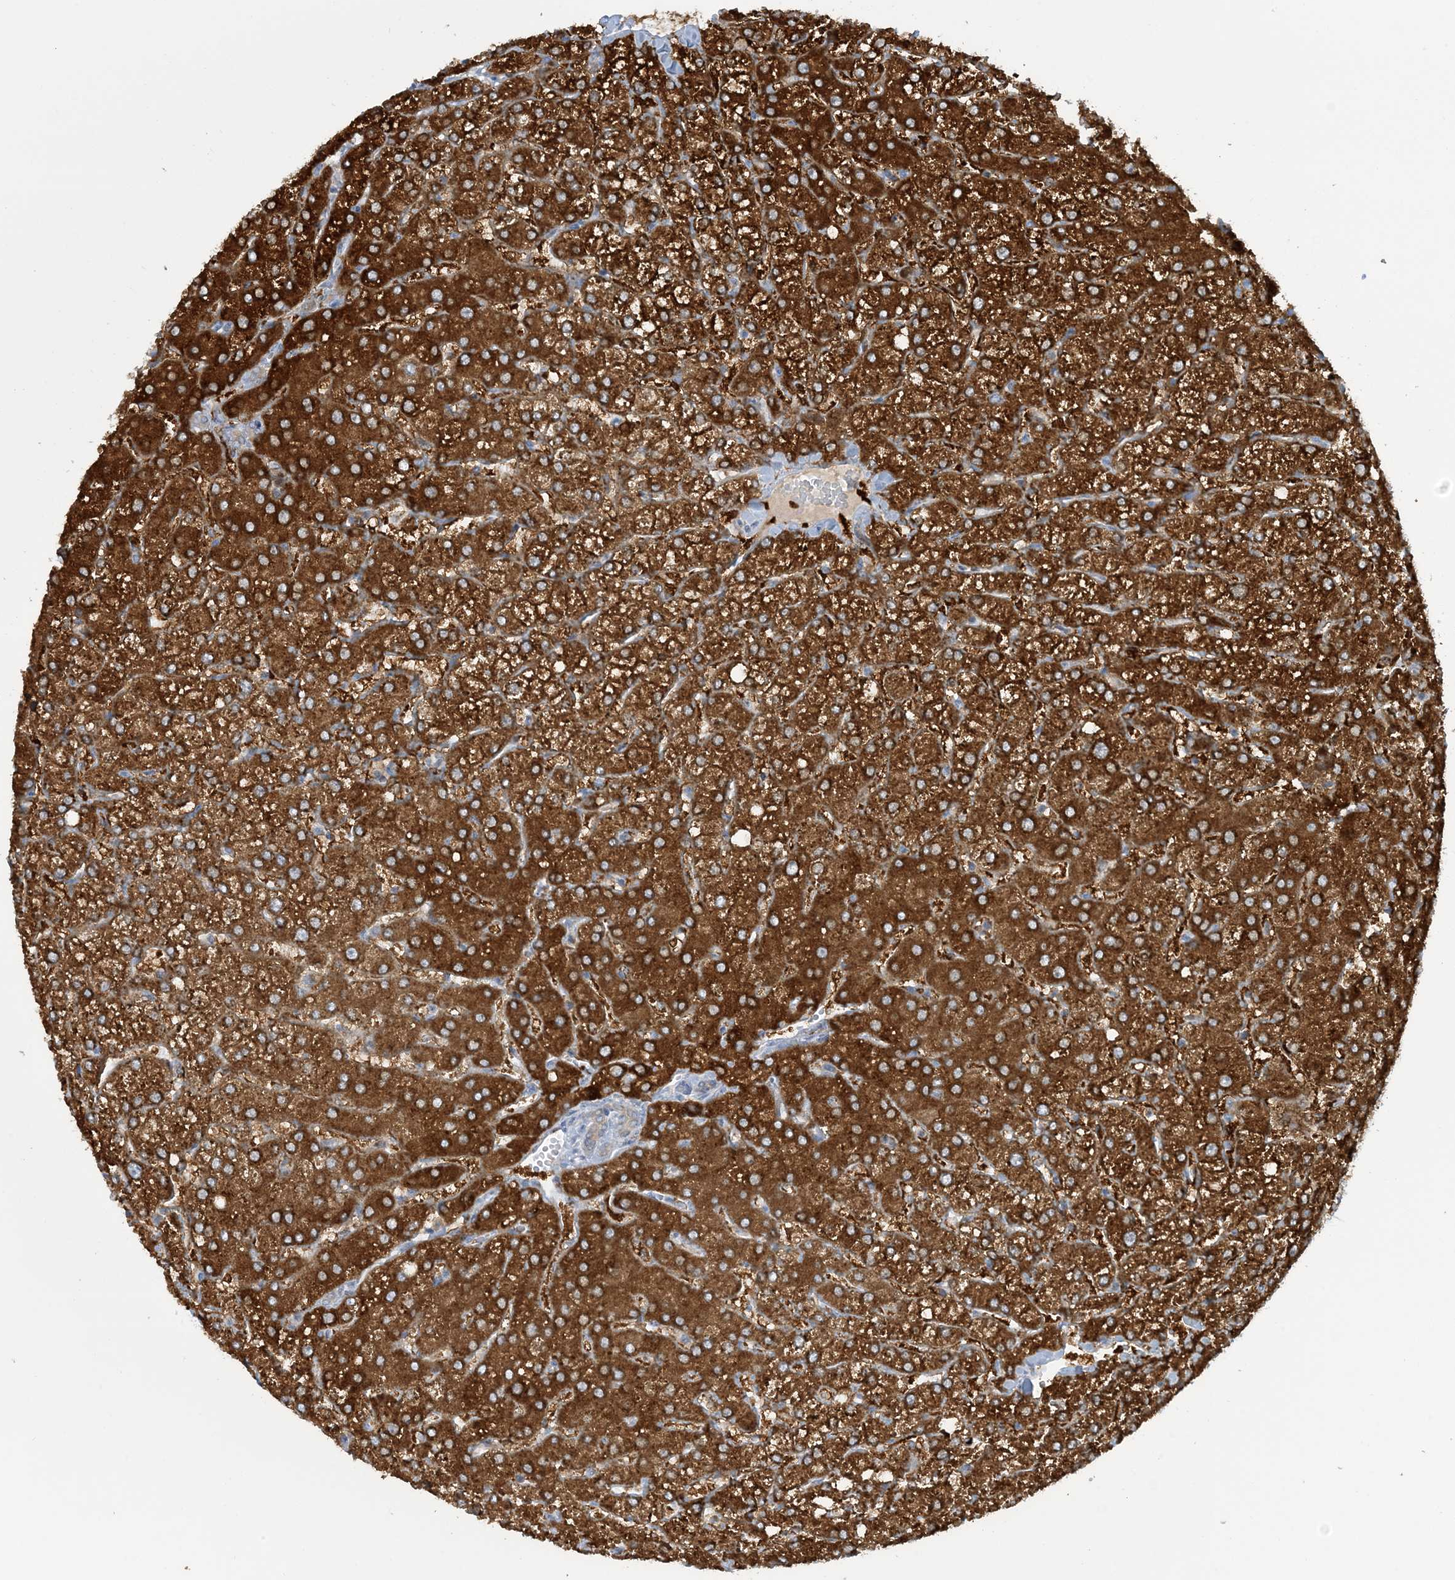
{"staining": {"intensity": "negative", "quantity": "none", "location": "none"}, "tissue": "liver", "cell_type": "Cholangiocytes", "image_type": "normal", "snomed": [{"axis": "morphology", "description": "Normal tissue, NOS"}, {"axis": "topography", "description": "Liver"}], "caption": "Immunohistochemistry (IHC) of unremarkable human liver displays no positivity in cholangiocytes.", "gene": "MRPS18A", "patient": {"sex": "female", "age": 54}}